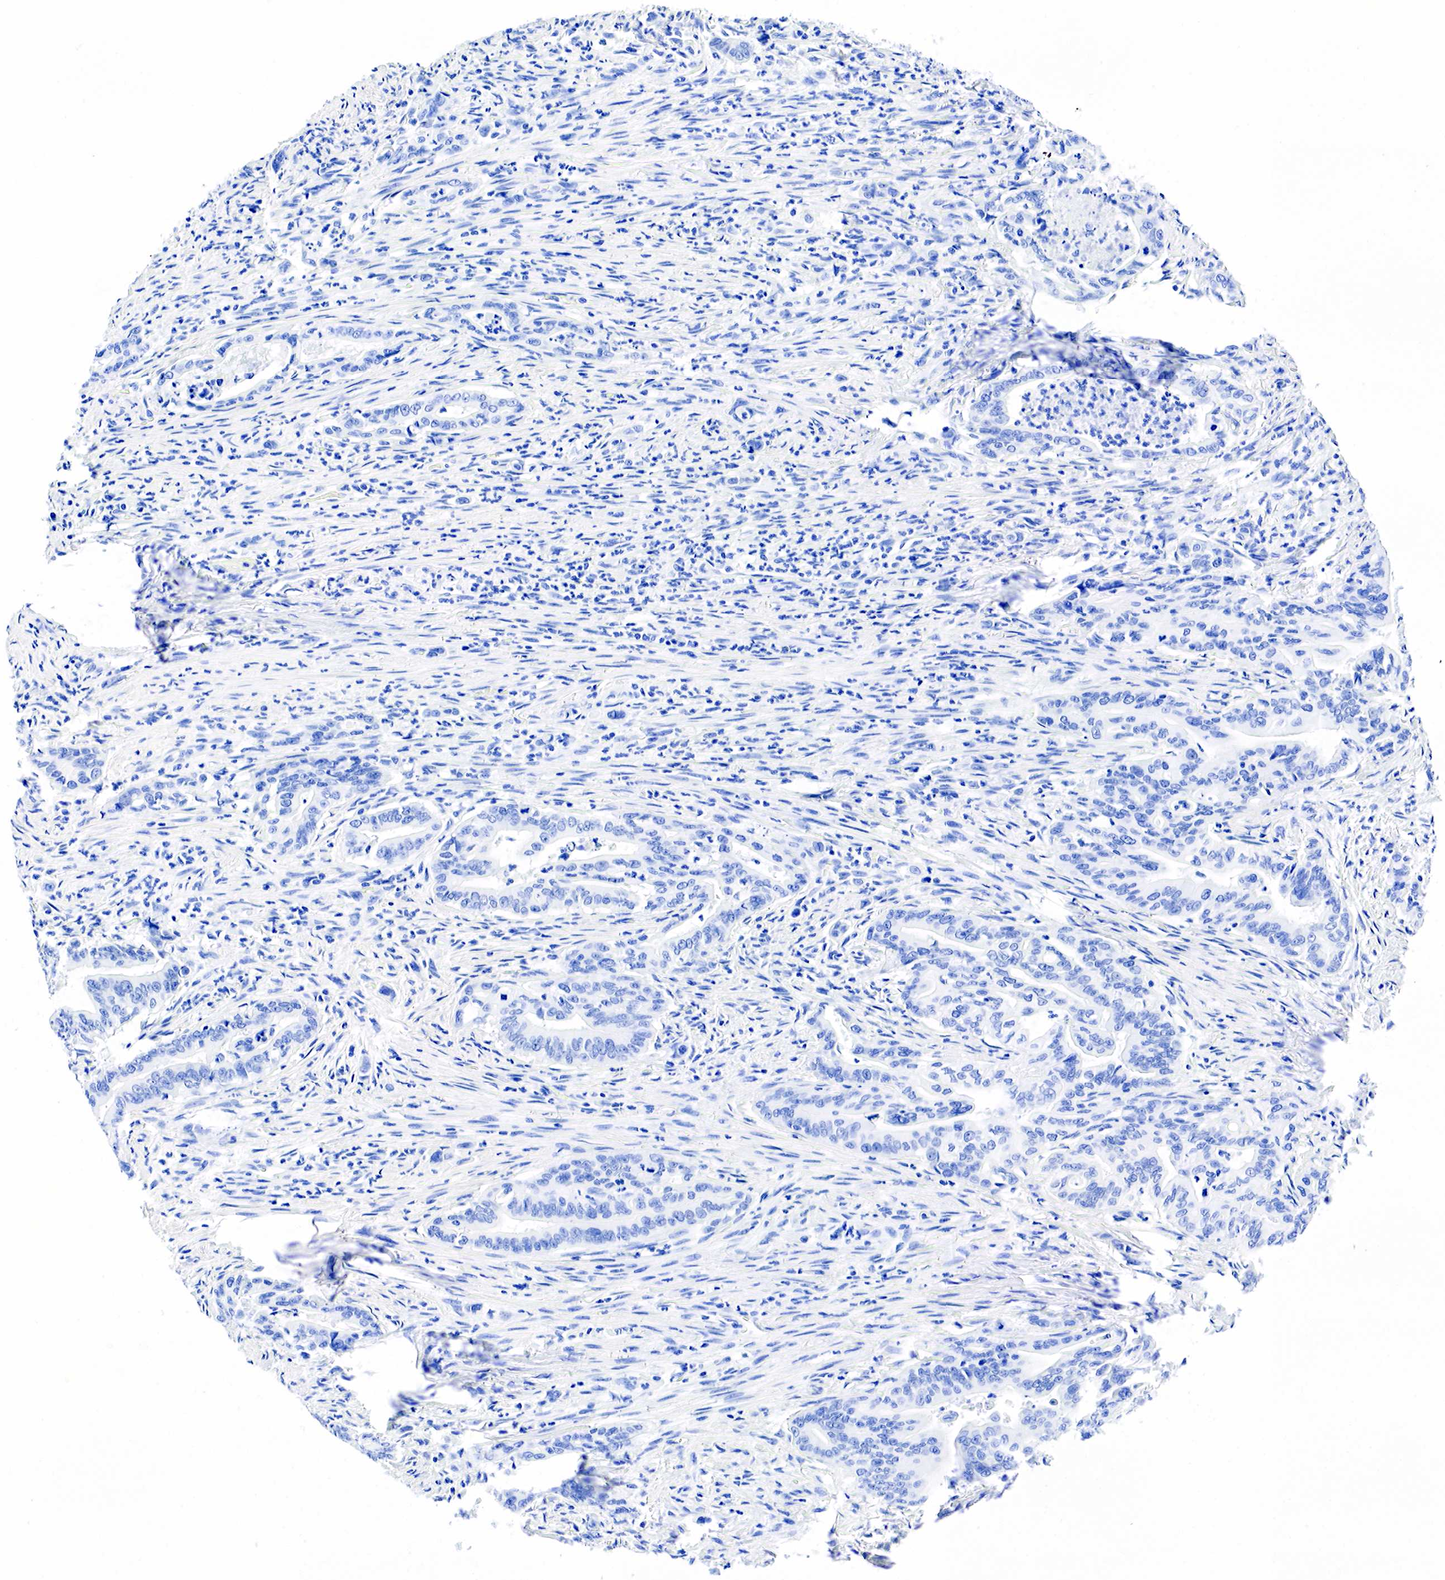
{"staining": {"intensity": "negative", "quantity": "none", "location": "none"}, "tissue": "stomach cancer", "cell_type": "Tumor cells", "image_type": "cancer", "snomed": [{"axis": "morphology", "description": "Adenocarcinoma, NOS"}, {"axis": "topography", "description": "Stomach"}], "caption": "Tumor cells show no significant expression in adenocarcinoma (stomach).", "gene": "CHGA", "patient": {"sex": "female", "age": 76}}